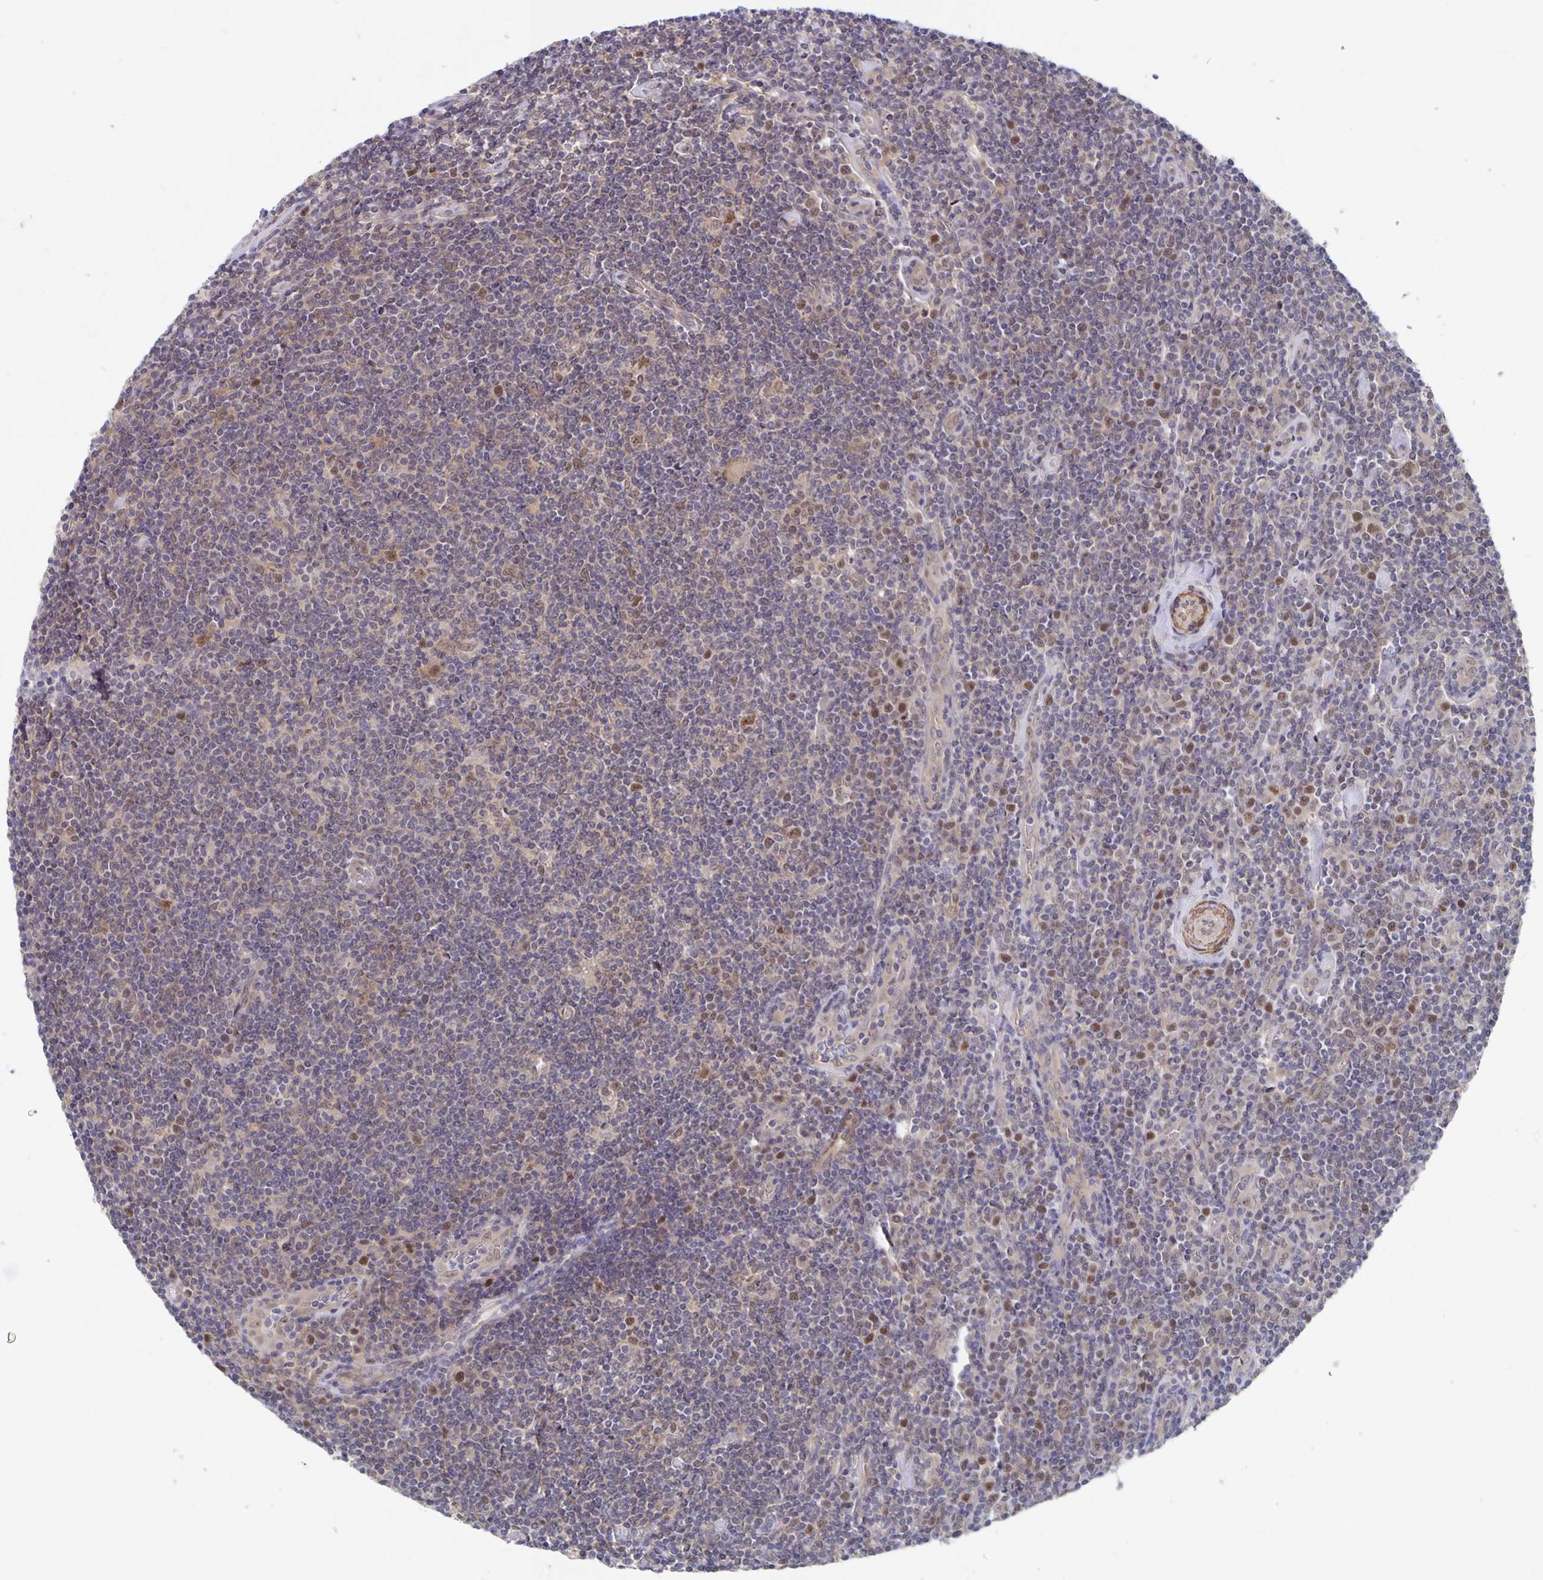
{"staining": {"intensity": "moderate", "quantity": "25%-75%", "location": "nuclear"}, "tissue": "lymphoma", "cell_type": "Tumor cells", "image_type": "cancer", "snomed": [{"axis": "morphology", "description": "Hodgkin's disease, NOS"}, {"axis": "topography", "description": "Lymph node"}], "caption": "High-magnification brightfield microscopy of Hodgkin's disease stained with DAB (3,3'-diaminobenzidine) (brown) and counterstained with hematoxylin (blue). tumor cells exhibit moderate nuclear positivity is present in about25%-75% of cells.", "gene": "BAG6", "patient": {"sex": "male", "age": 40}}